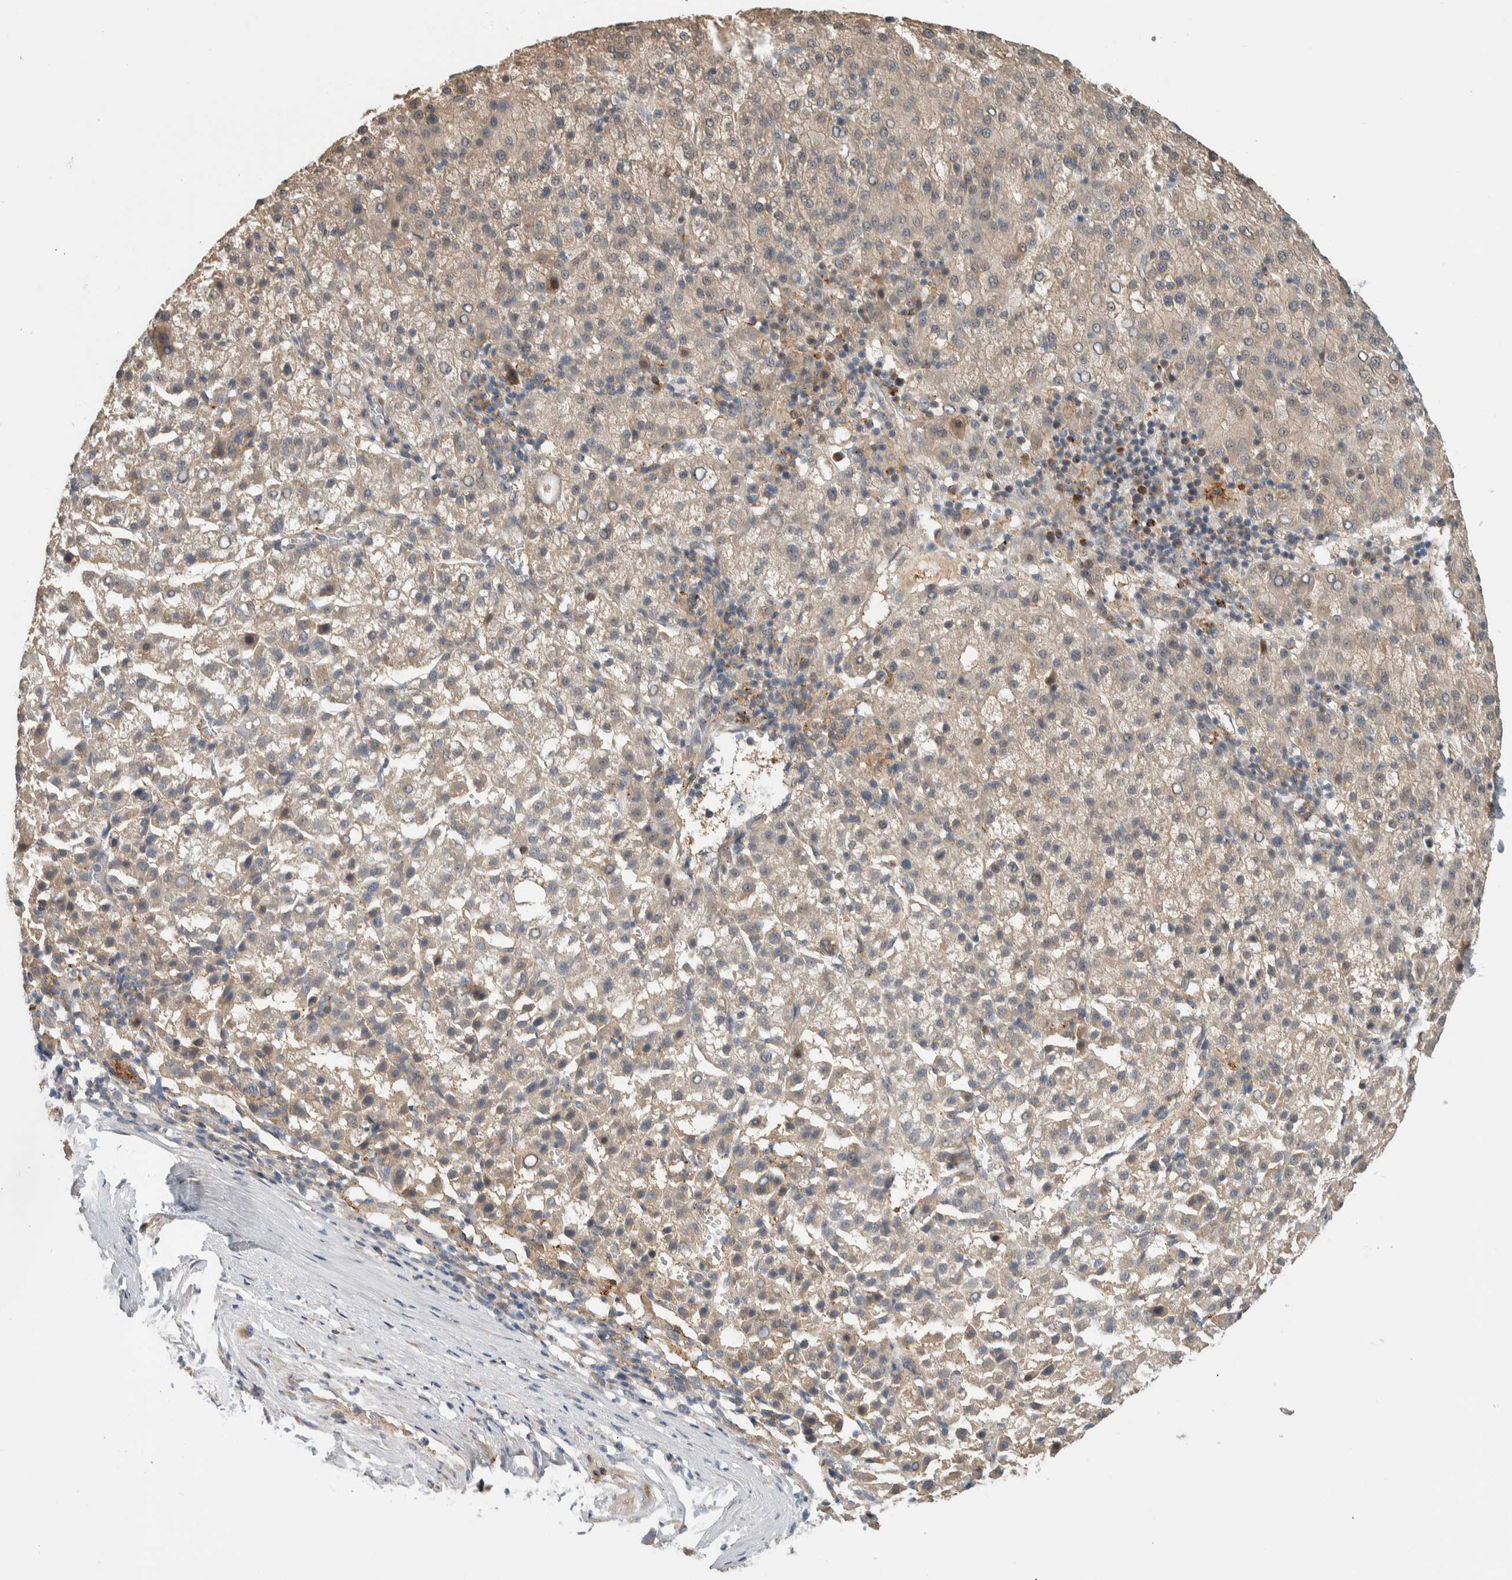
{"staining": {"intensity": "weak", "quantity": ">75%", "location": "cytoplasmic/membranous"}, "tissue": "liver cancer", "cell_type": "Tumor cells", "image_type": "cancer", "snomed": [{"axis": "morphology", "description": "Carcinoma, Hepatocellular, NOS"}, {"axis": "topography", "description": "Liver"}], "caption": "Protein staining of hepatocellular carcinoma (liver) tissue reveals weak cytoplasmic/membranous expression in approximately >75% of tumor cells.", "gene": "MPRIP", "patient": {"sex": "female", "age": 58}}